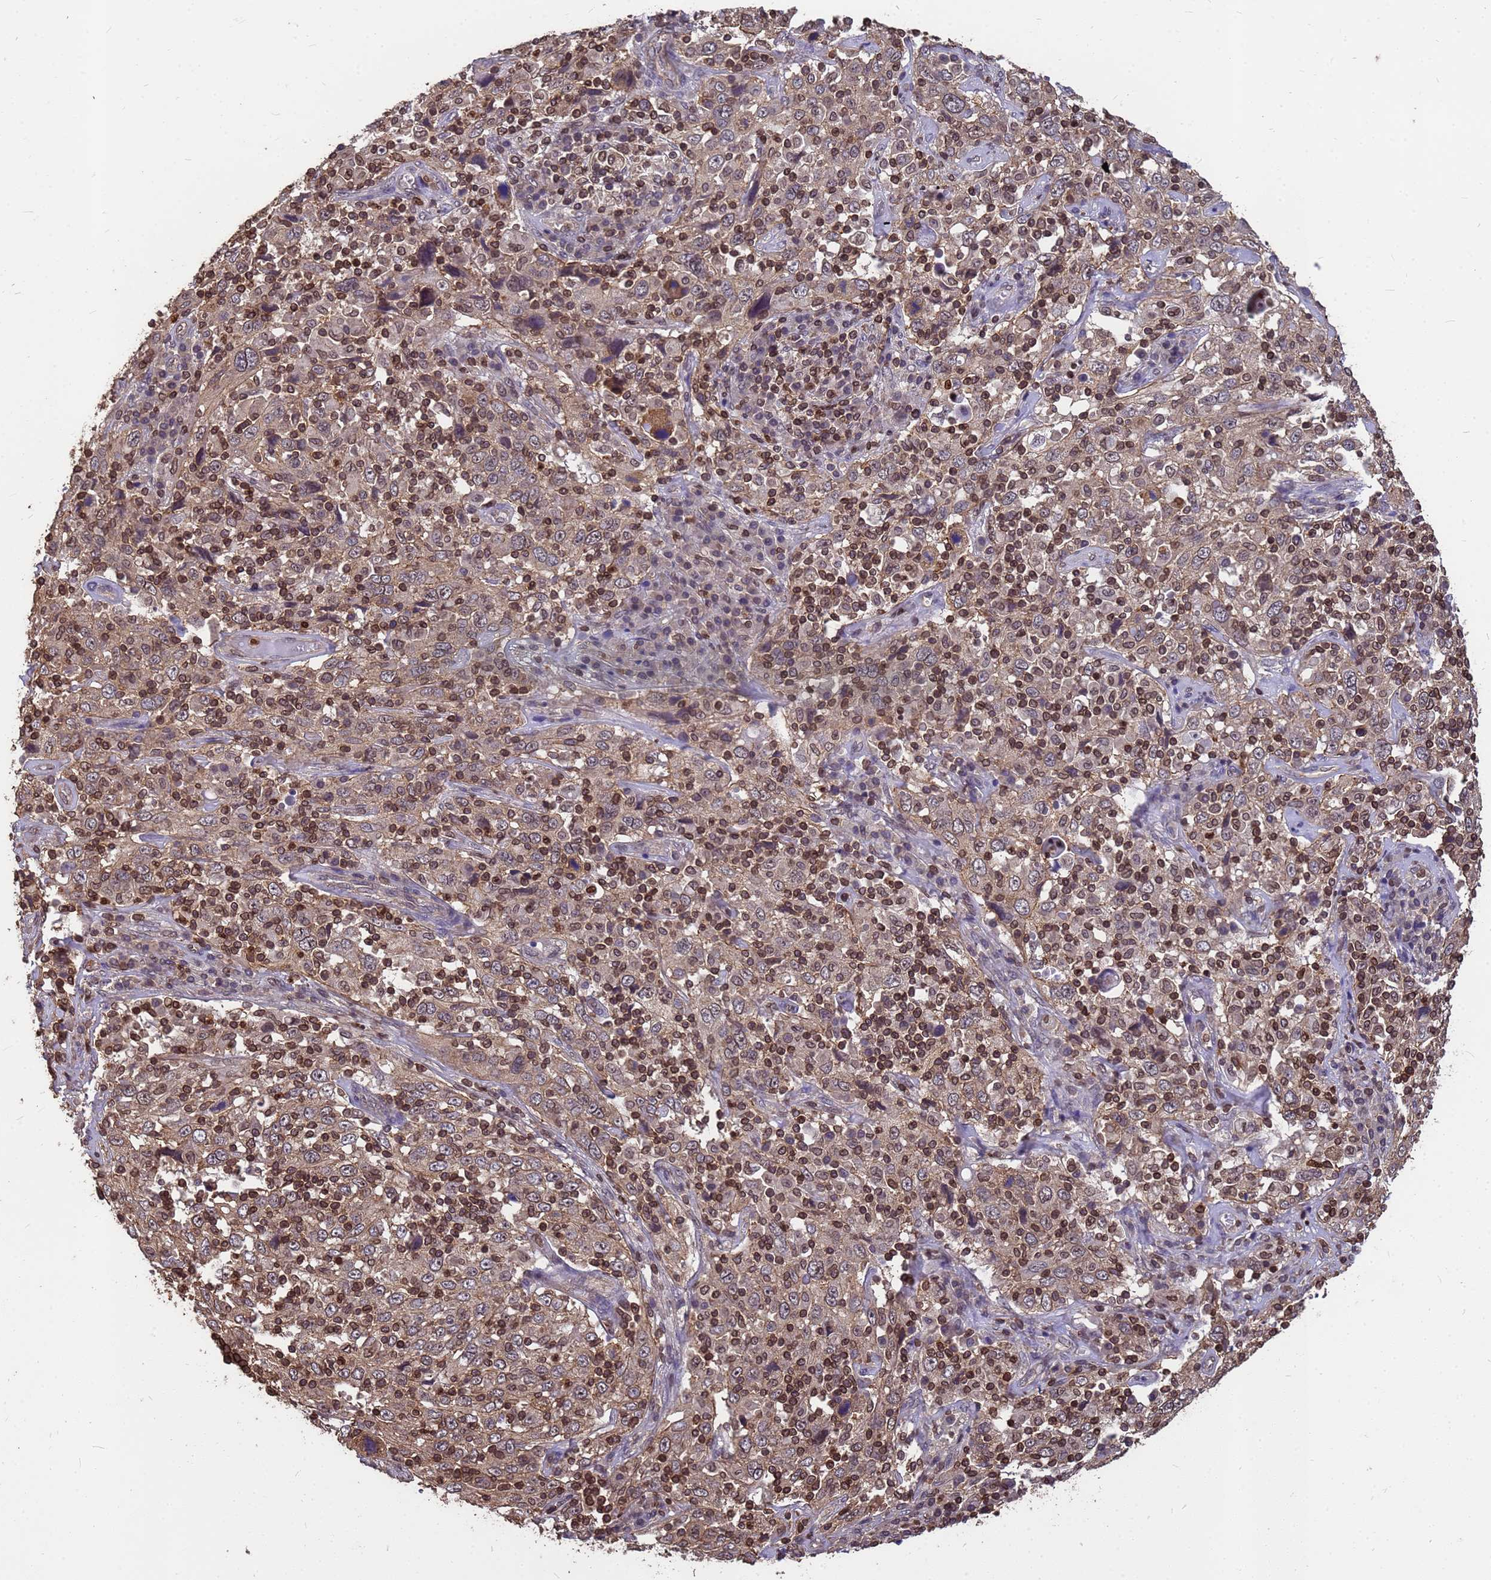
{"staining": {"intensity": "weak", "quantity": ">75%", "location": "cytoplasmic/membranous,nuclear"}, "tissue": "cervical cancer", "cell_type": "Tumor cells", "image_type": "cancer", "snomed": [{"axis": "morphology", "description": "Squamous cell carcinoma, NOS"}, {"axis": "topography", "description": "Cervix"}], "caption": "The histopathology image displays a brown stain indicating the presence of a protein in the cytoplasmic/membranous and nuclear of tumor cells in cervical cancer.", "gene": "C1orf35", "patient": {"sex": "female", "age": 46}}